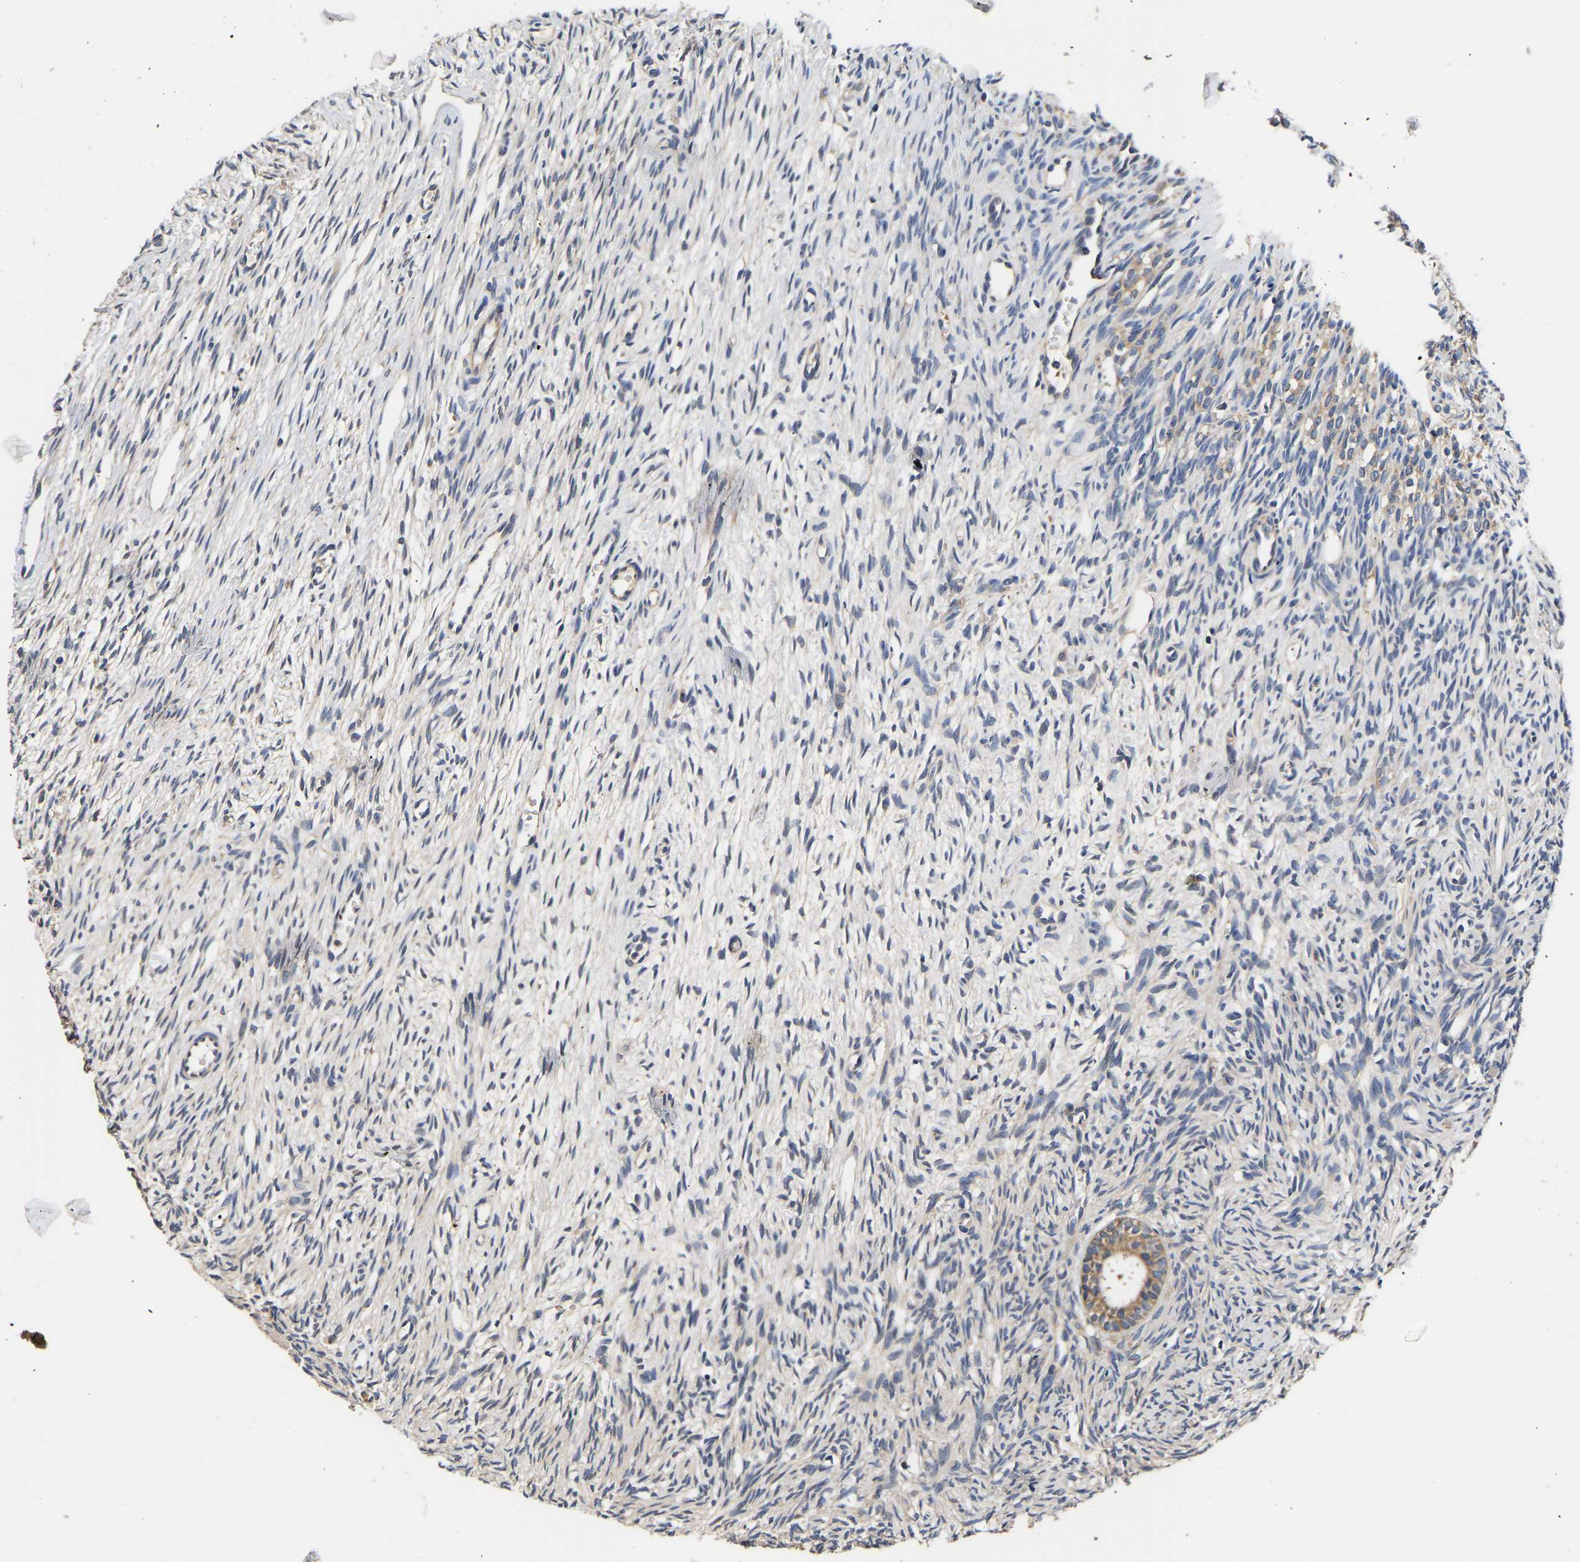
{"staining": {"intensity": "weak", "quantity": ">75%", "location": "cytoplasmic/membranous"}, "tissue": "ovary", "cell_type": "Follicle cells", "image_type": "normal", "snomed": [{"axis": "morphology", "description": "Normal tissue, NOS"}, {"axis": "topography", "description": "Ovary"}], "caption": "Approximately >75% of follicle cells in benign ovary exhibit weak cytoplasmic/membranous protein staining as visualized by brown immunohistochemical staining.", "gene": "LRBA", "patient": {"sex": "female", "age": 33}}